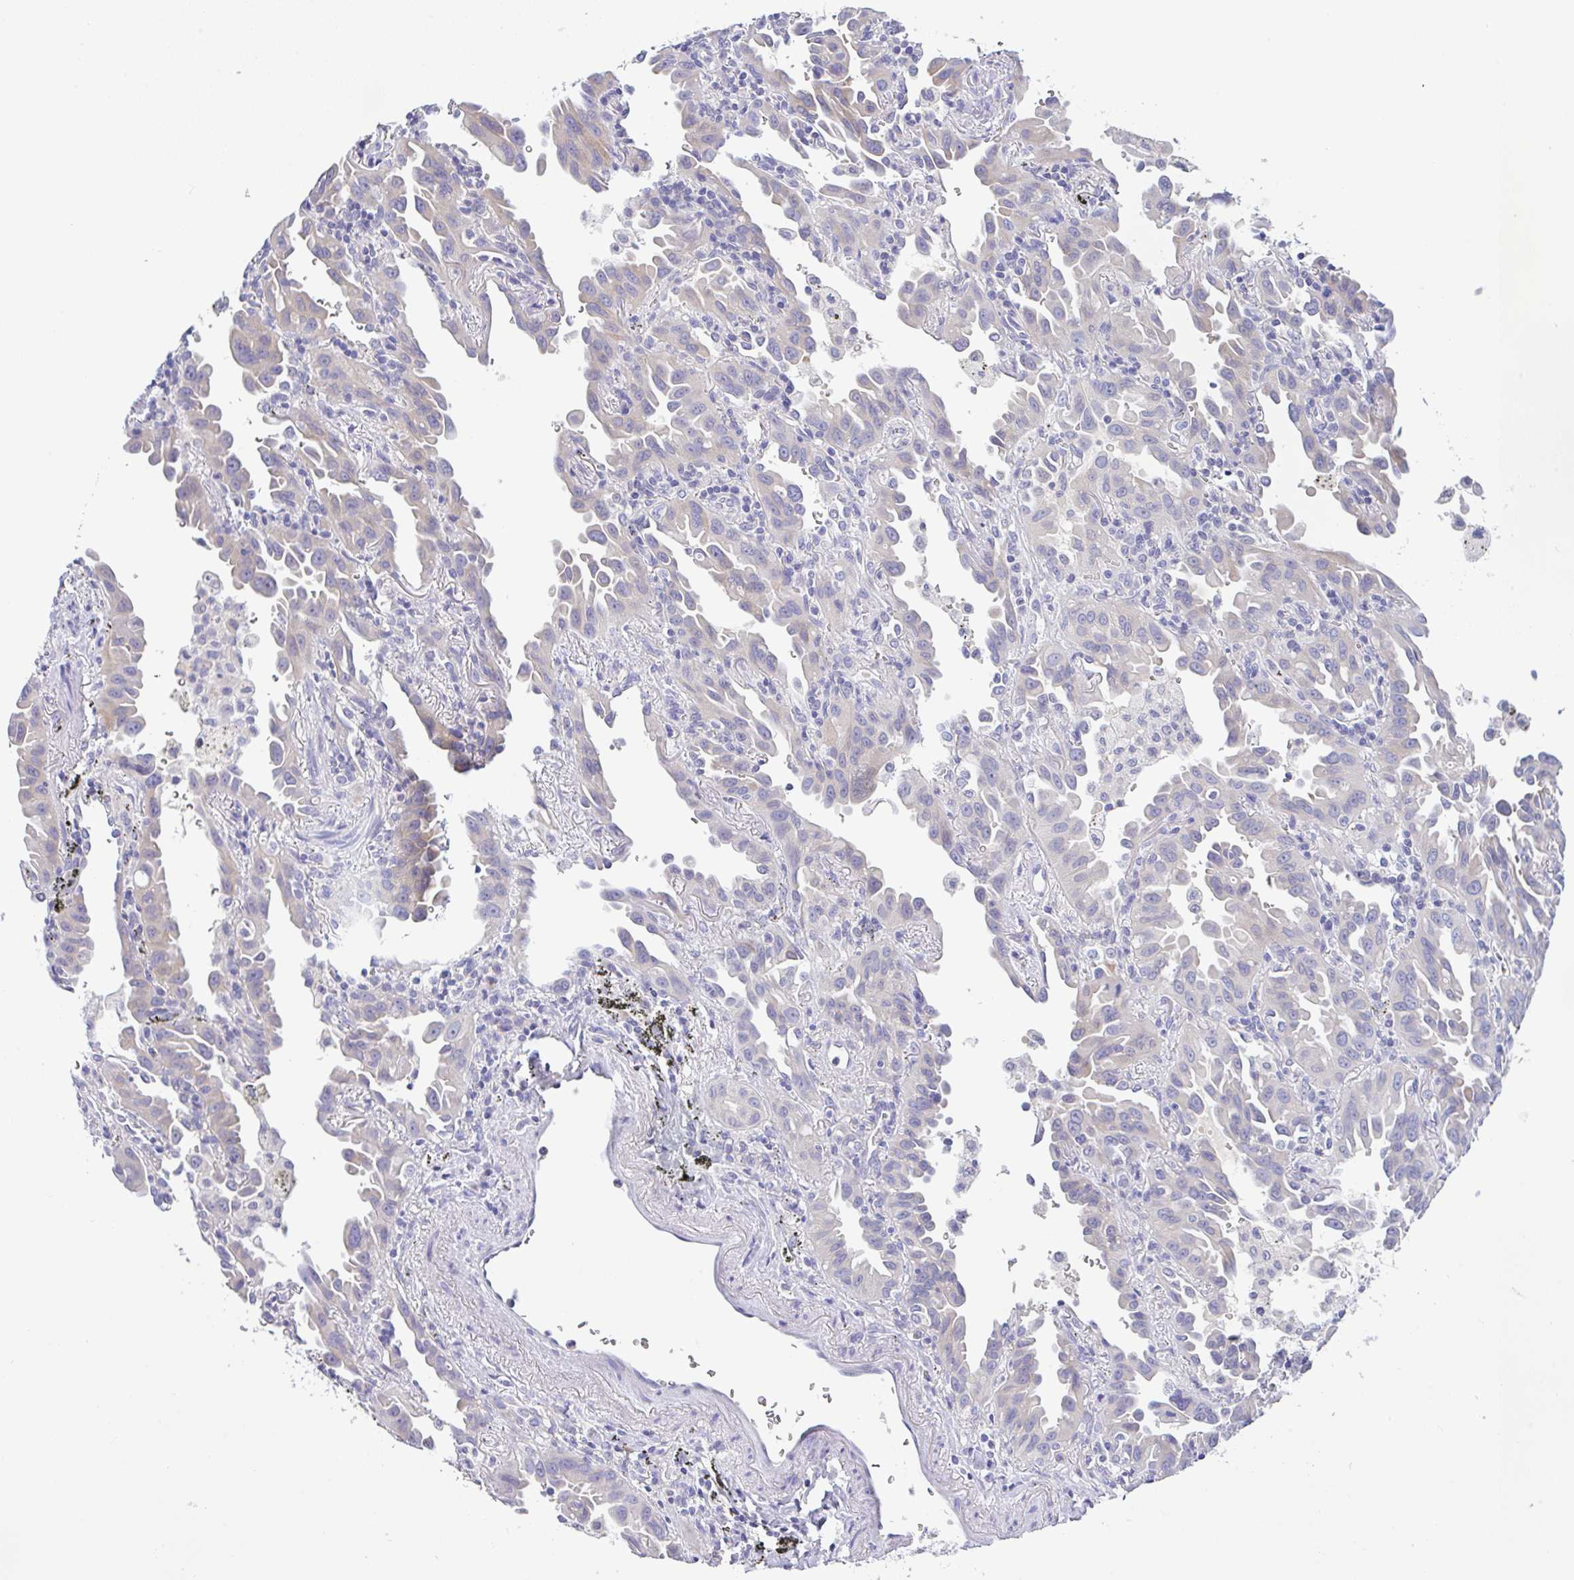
{"staining": {"intensity": "negative", "quantity": "none", "location": "none"}, "tissue": "lung cancer", "cell_type": "Tumor cells", "image_type": "cancer", "snomed": [{"axis": "morphology", "description": "Adenocarcinoma, NOS"}, {"axis": "topography", "description": "Lung"}], "caption": "High power microscopy histopathology image of an immunohistochemistry (IHC) histopathology image of adenocarcinoma (lung), revealing no significant positivity in tumor cells.", "gene": "SERPINE3", "patient": {"sex": "male", "age": 68}}